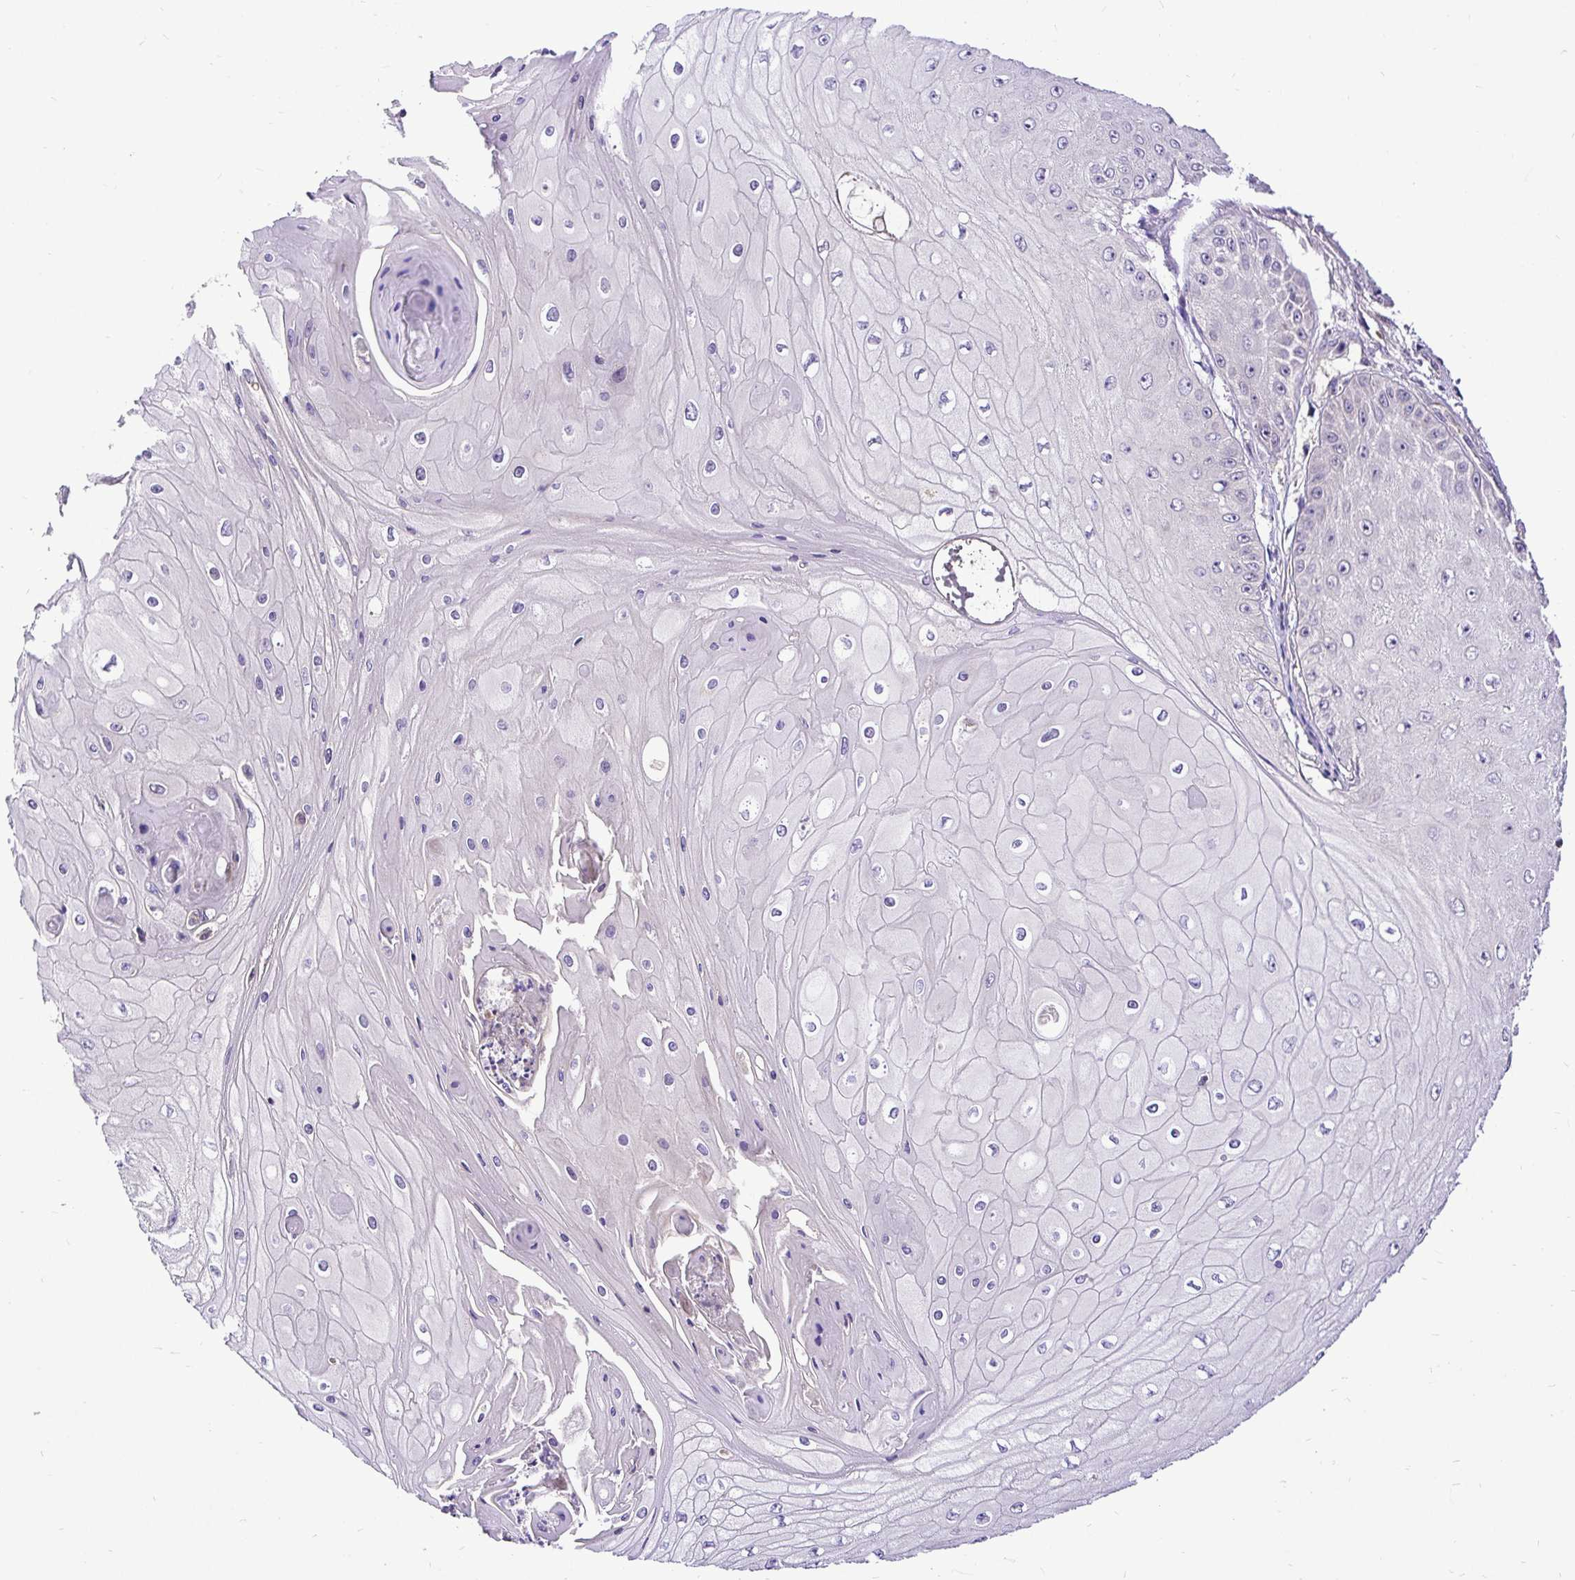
{"staining": {"intensity": "negative", "quantity": "none", "location": "none"}, "tissue": "skin cancer", "cell_type": "Tumor cells", "image_type": "cancer", "snomed": [{"axis": "morphology", "description": "Squamous cell carcinoma, NOS"}, {"axis": "topography", "description": "Skin"}], "caption": "The immunohistochemistry (IHC) micrograph has no significant positivity in tumor cells of squamous cell carcinoma (skin) tissue.", "gene": "UBE2M", "patient": {"sex": "male", "age": 70}}